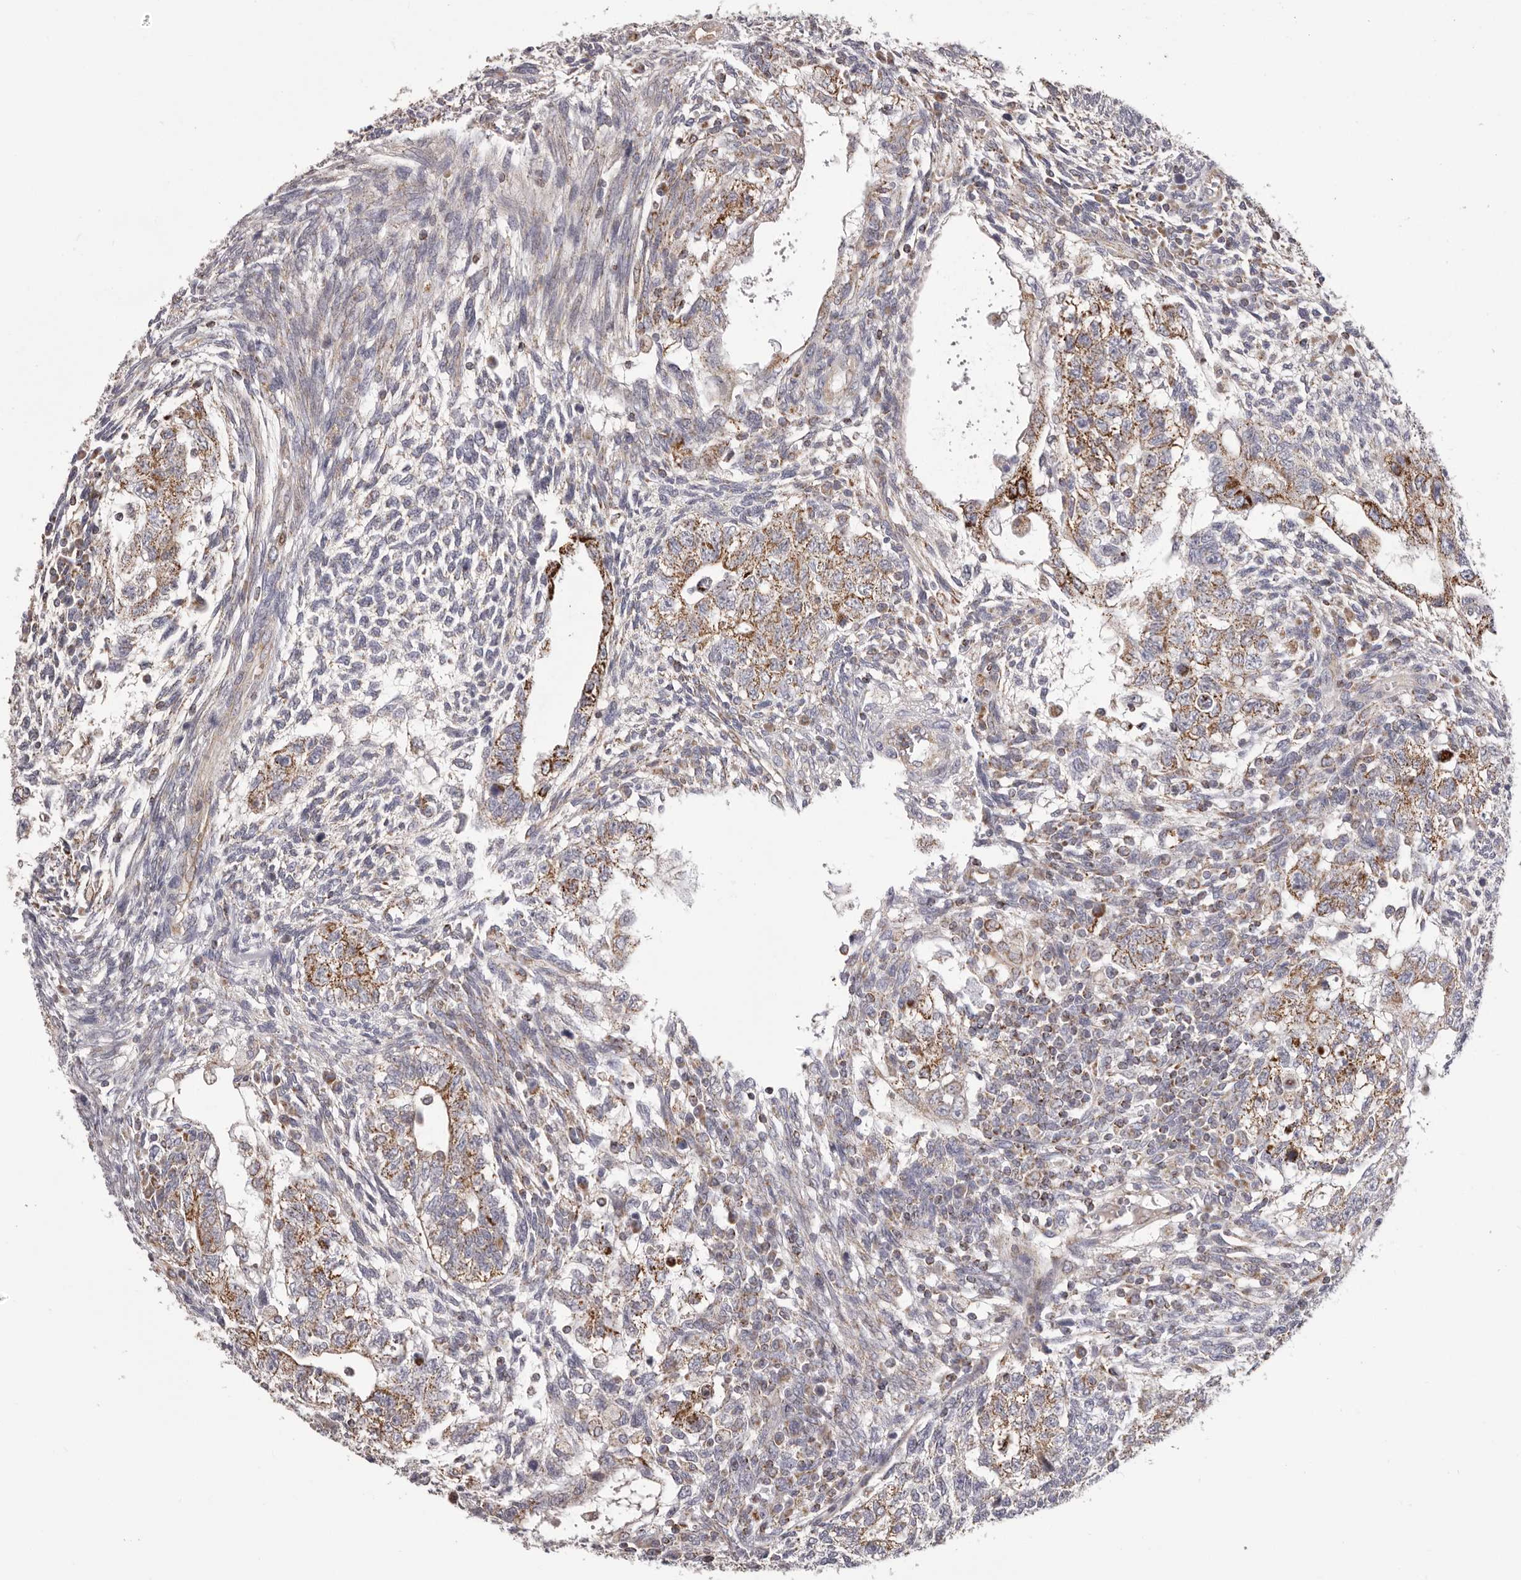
{"staining": {"intensity": "moderate", "quantity": ">75%", "location": "cytoplasmic/membranous"}, "tissue": "testis cancer", "cell_type": "Tumor cells", "image_type": "cancer", "snomed": [{"axis": "morphology", "description": "Carcinoma, Embryonal, NOS"}, {"axis": "topography", "description": "Testis"}], "caption": "Moderate cytoplasmic/membranous expression is present in about >75% of tumor cells in testis embryonal carcinoma.", "gene": "CHRM2", "patient": {"sex": "male", "age": 37}}